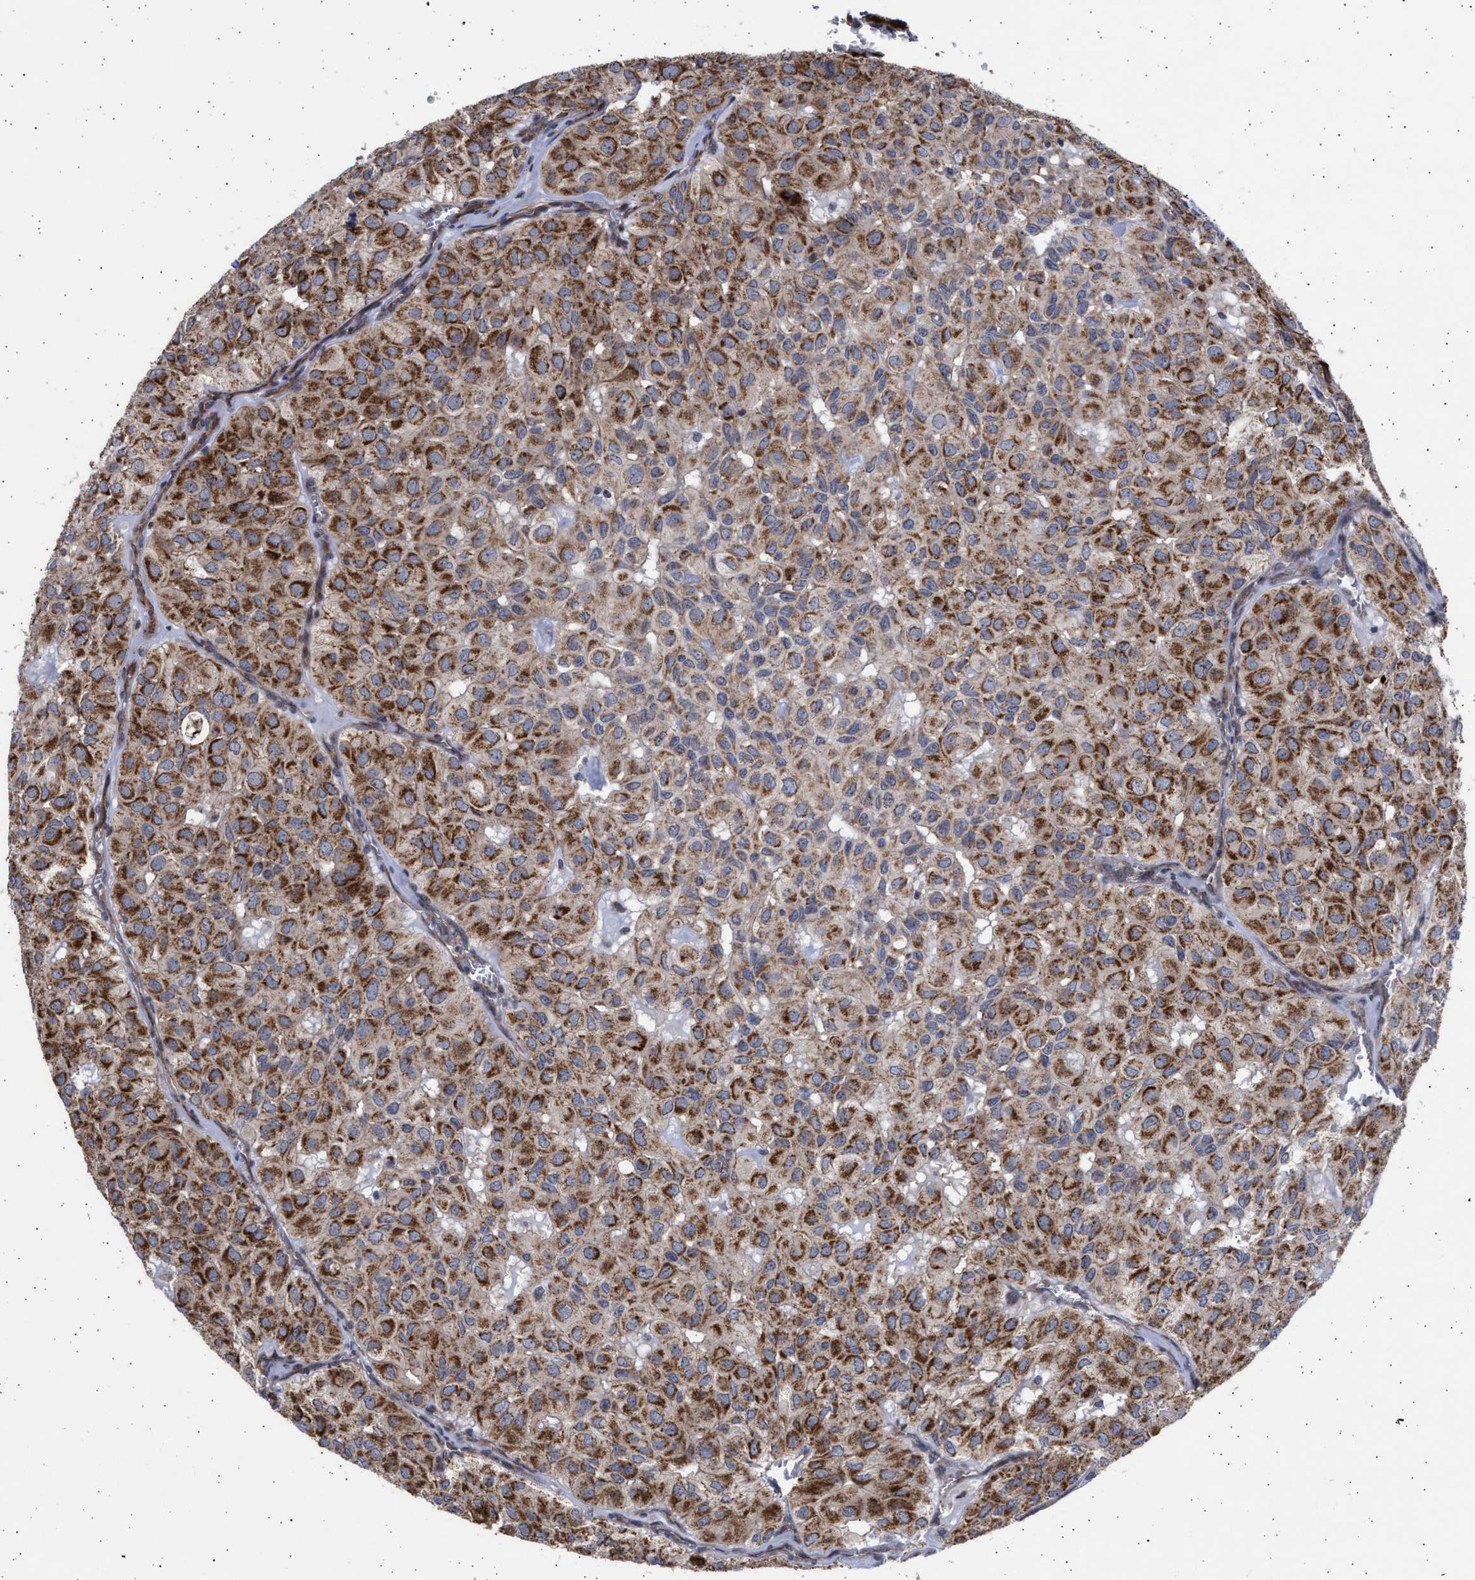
{"staining": {"intensity": "strong", "quantity": ">75%", "location": "cytoplasmic/membranous"}, "tissue": "head and neck cancer", "cell_type": "Tumor cells", "image_type": "cancer", "snomed": [{"axis": "morphology", "description": "Adenocarcinoma, NOS"}, {"axis": "topography", "description": "Salivary gland, NOS"}, {"axis": "topography", "description": "Head-Neck"}], "caption": "The photomicrograph demonstrates immunohistochemical staining of head and neck cancer. There is strong cytoplasmic/membranous positivity is seen in about >75% of tumor cells.", "gene": "TTC19", "patient": {"sex": "female", "age": 76}}